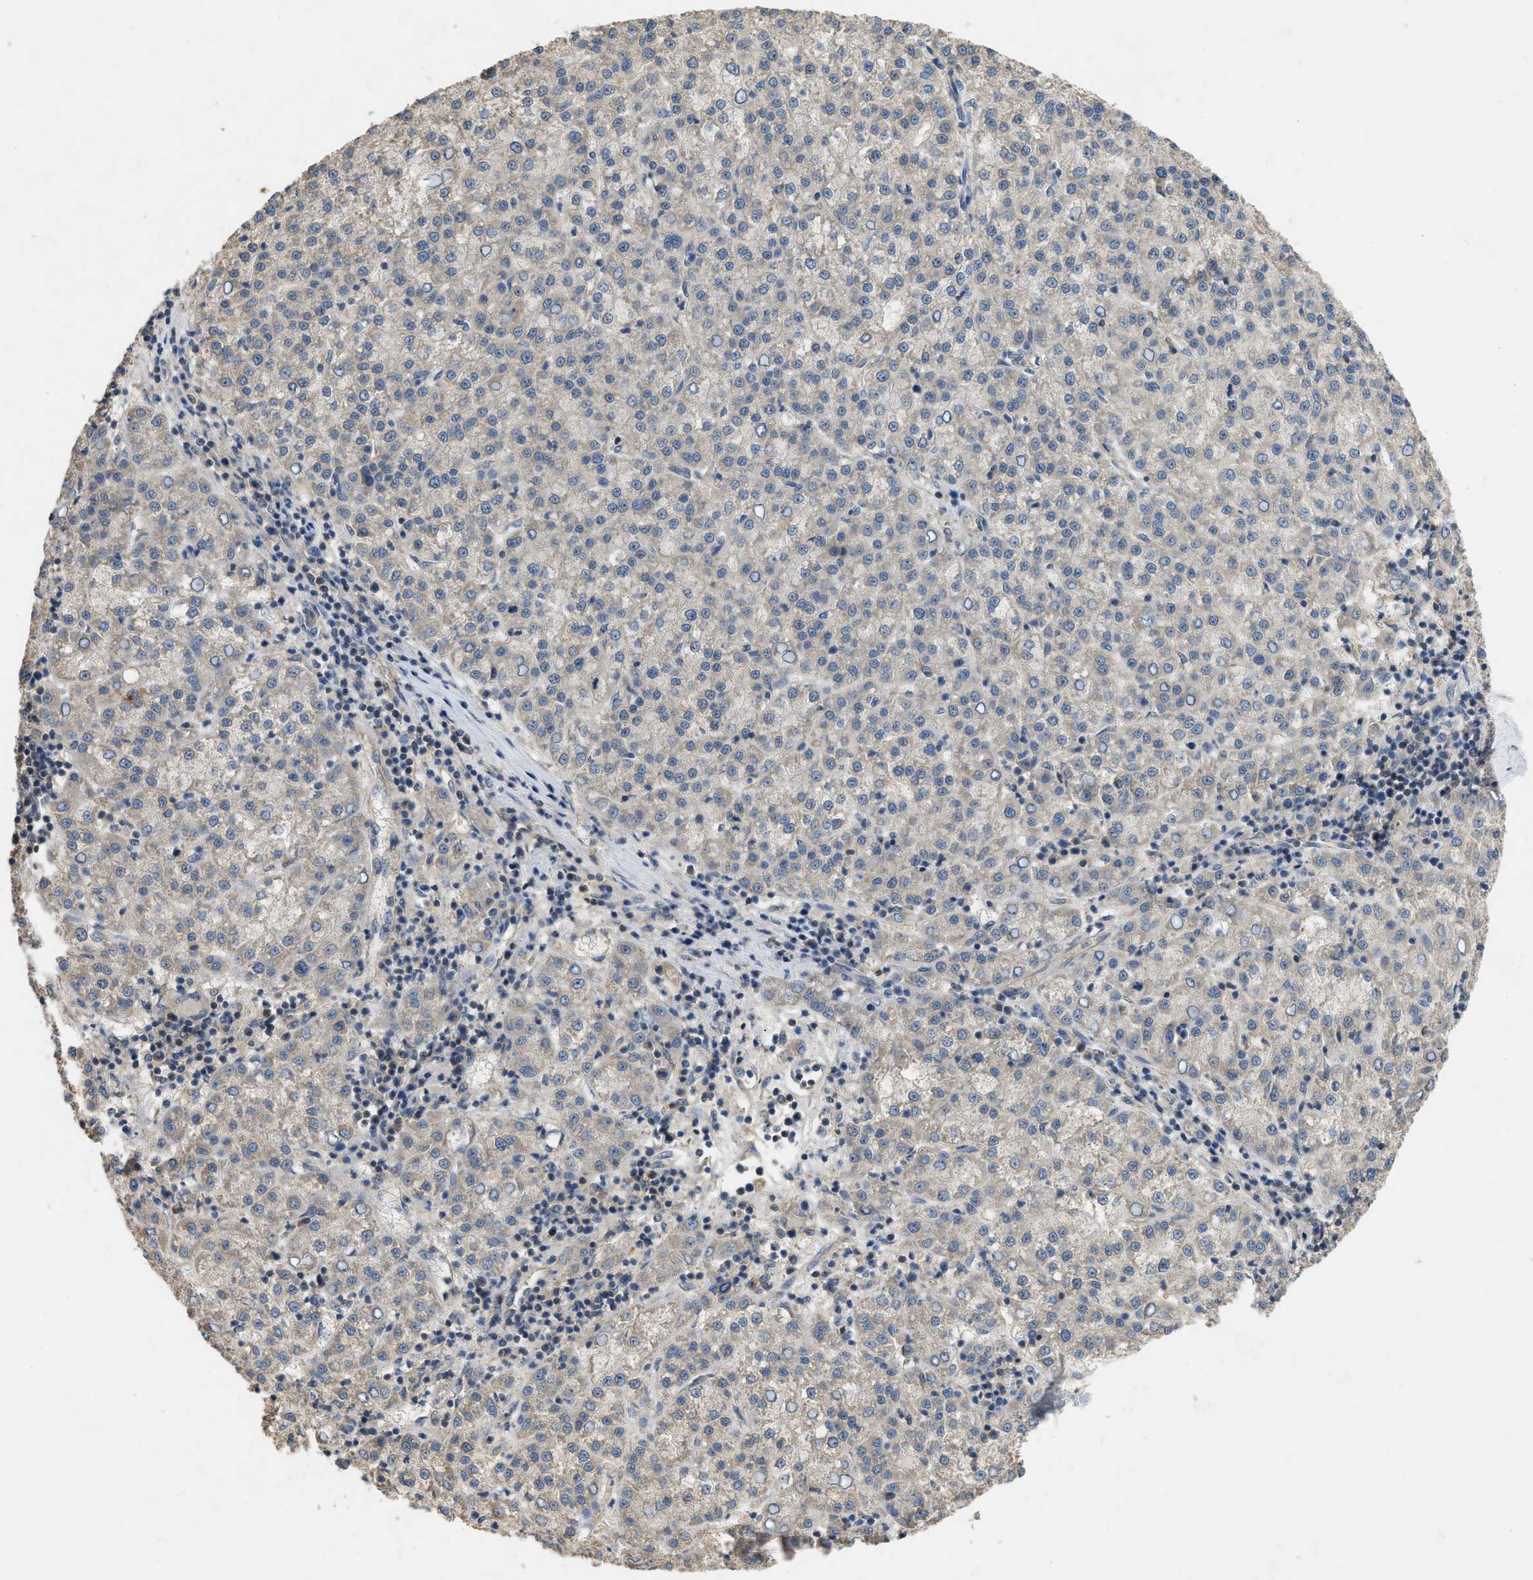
{"staining": {"intensity": "negative", "quantity": "none", "location": "none"}, "tissue": "liver cancer", "cell_type": "Tumor cells", "image_type": "cancer", "snomed": [{"axis": "morphology", "description": "Carcinoma, Hepatocellular, NOS"}, {"axis": "topography", "description": "Liver"}], "caption": "High magnification brightfield microscopy of hepatocellular carcinoma (liver) stained with DAB (3,3'-diaminobenzidine) (brown) and counterstained with hematoxylin (blue): tumor cells show no significant expression.", "gene": "PPP3CA", "patient": {"sex": "female", "age": 58}}